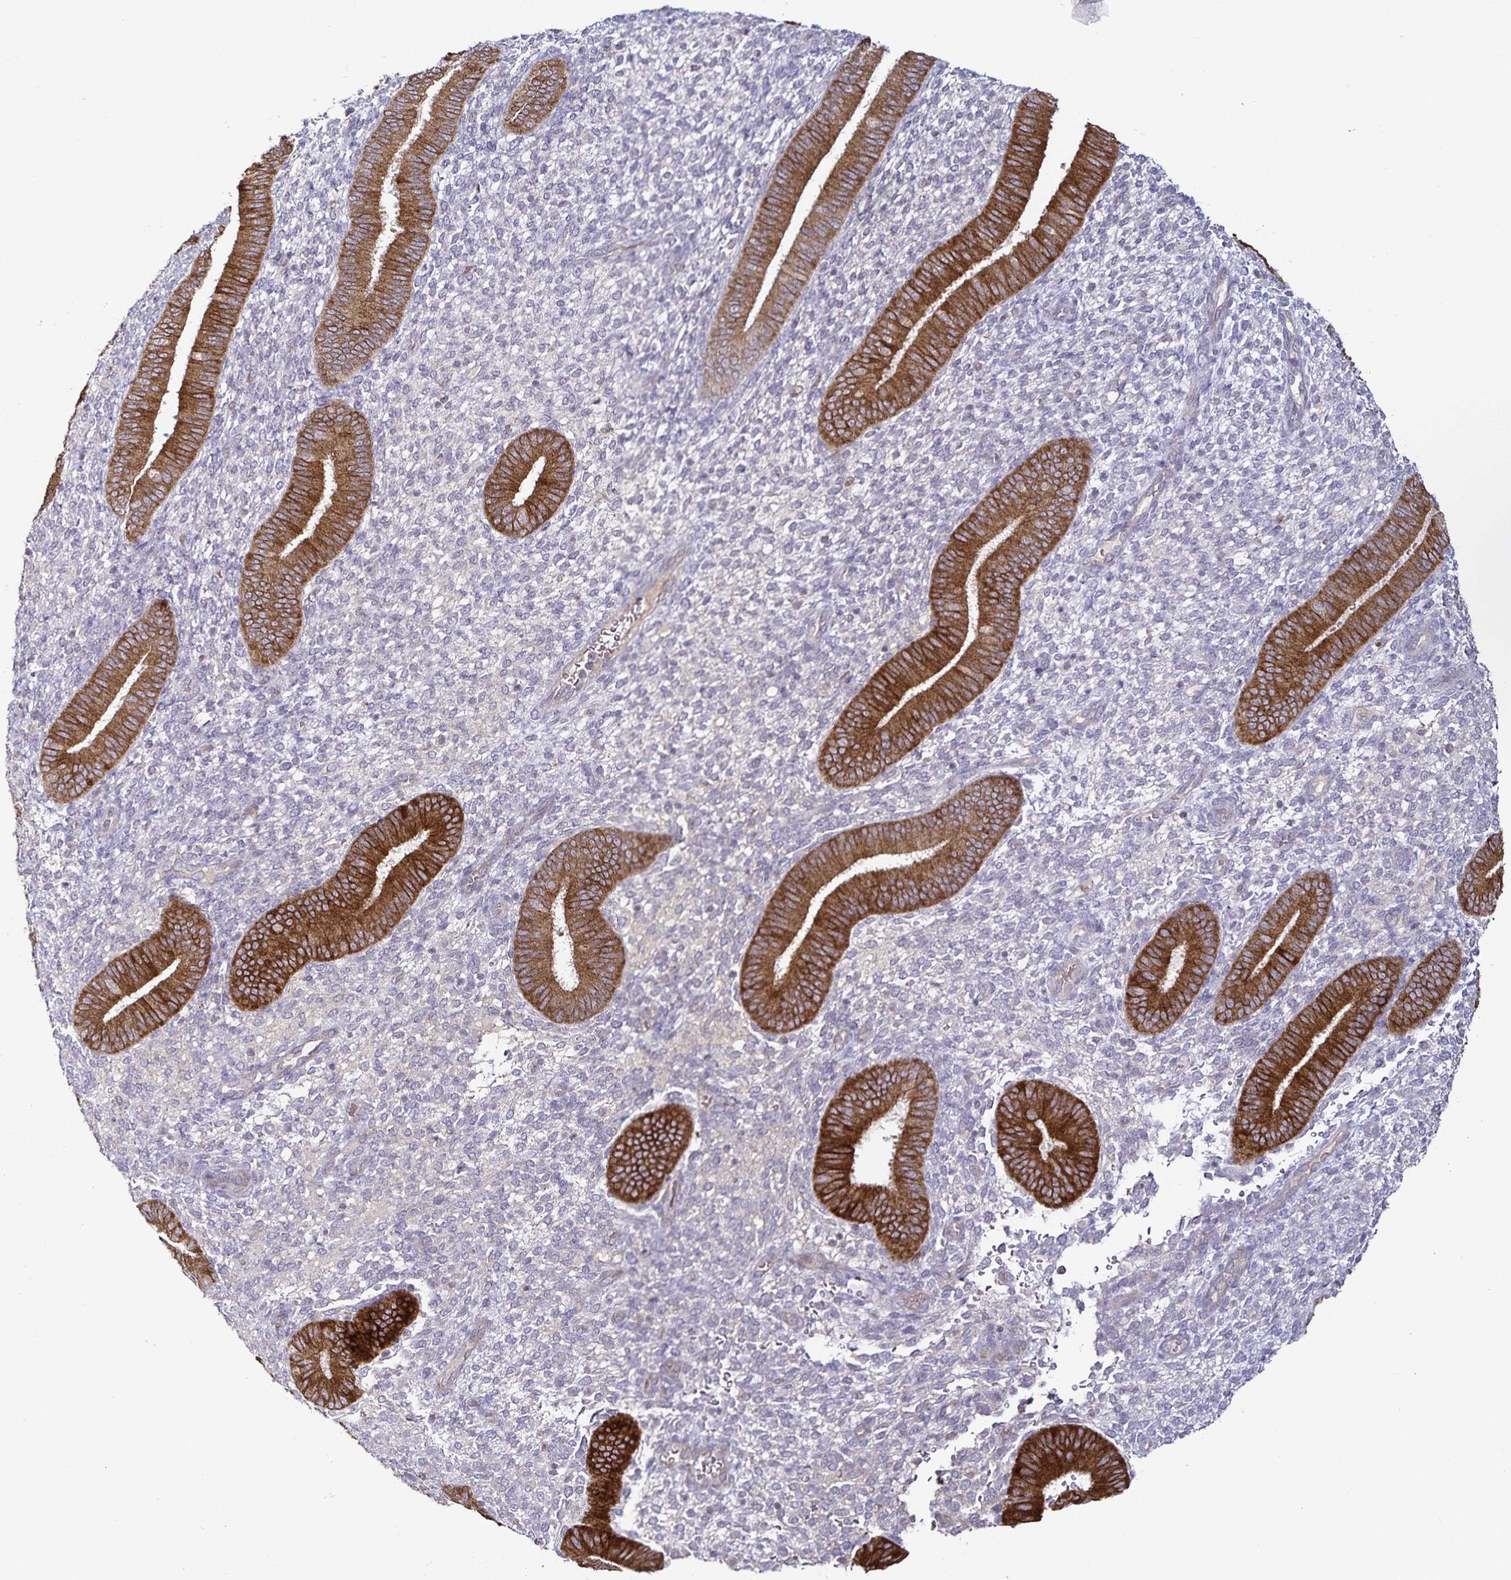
{"staining": {"intensity": "negative", "quantity": "none", "location": "none"}, "tissue": "endometrium", "cell_type": "Cells in endometrial stroma", "image_type": "normal", "snomed": [{"axis": "morphology", "description": "Normal tissue, NOS"}, {"axis": "topography", "description": "Endometrium"}], "caption": "IHC histopathology image of benign endometrium: human endometrium stained with DAB (3,3'-diaminobenzidine) shows no significant protein staining in cells in endometrial stroma. The staining is performed using DAB (3,3'-diaminobenzidine) brown chromogen with nuclei counter-stained in using hematoxylin.", "gene": "ACSL5", "patient": {"sex": "female", "age": 39}}